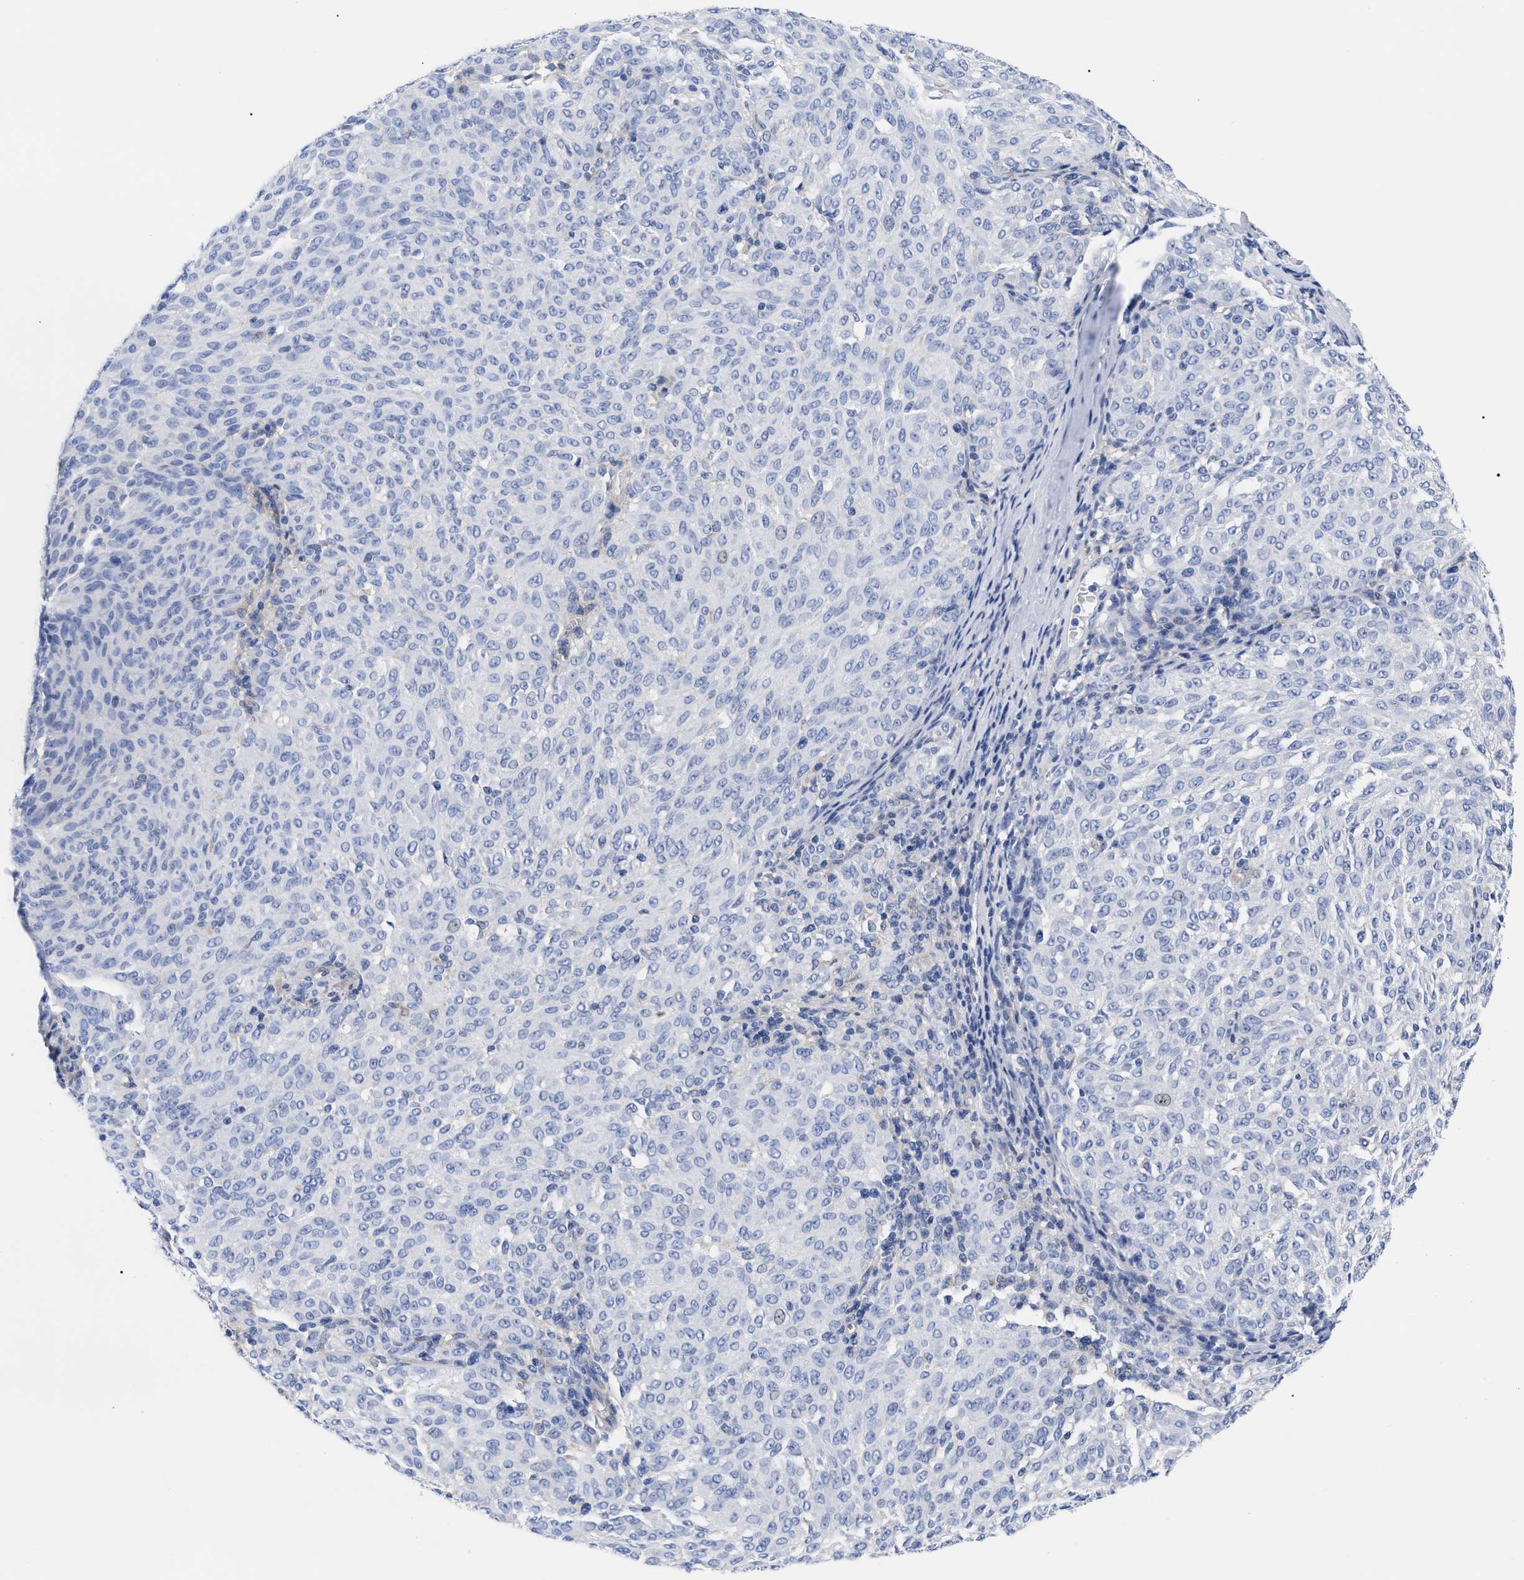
{"staining": {"intensity": "negative", "quantity": "none", "location": "none"}, "tissue": "melanoma", "cell_type": "Tumor cells", "image_type": "cancer", "snomed": [{"axis": "morphology", "description": "Malignant melanoma, NOS"}, {"axis": "topography", "description": "Skin"}], "caption": "Tumor cells are negative for protein expression in human malignant melanoma.", "gene": "IRAG2", "patient": {"sex": "female", "age": 72}}